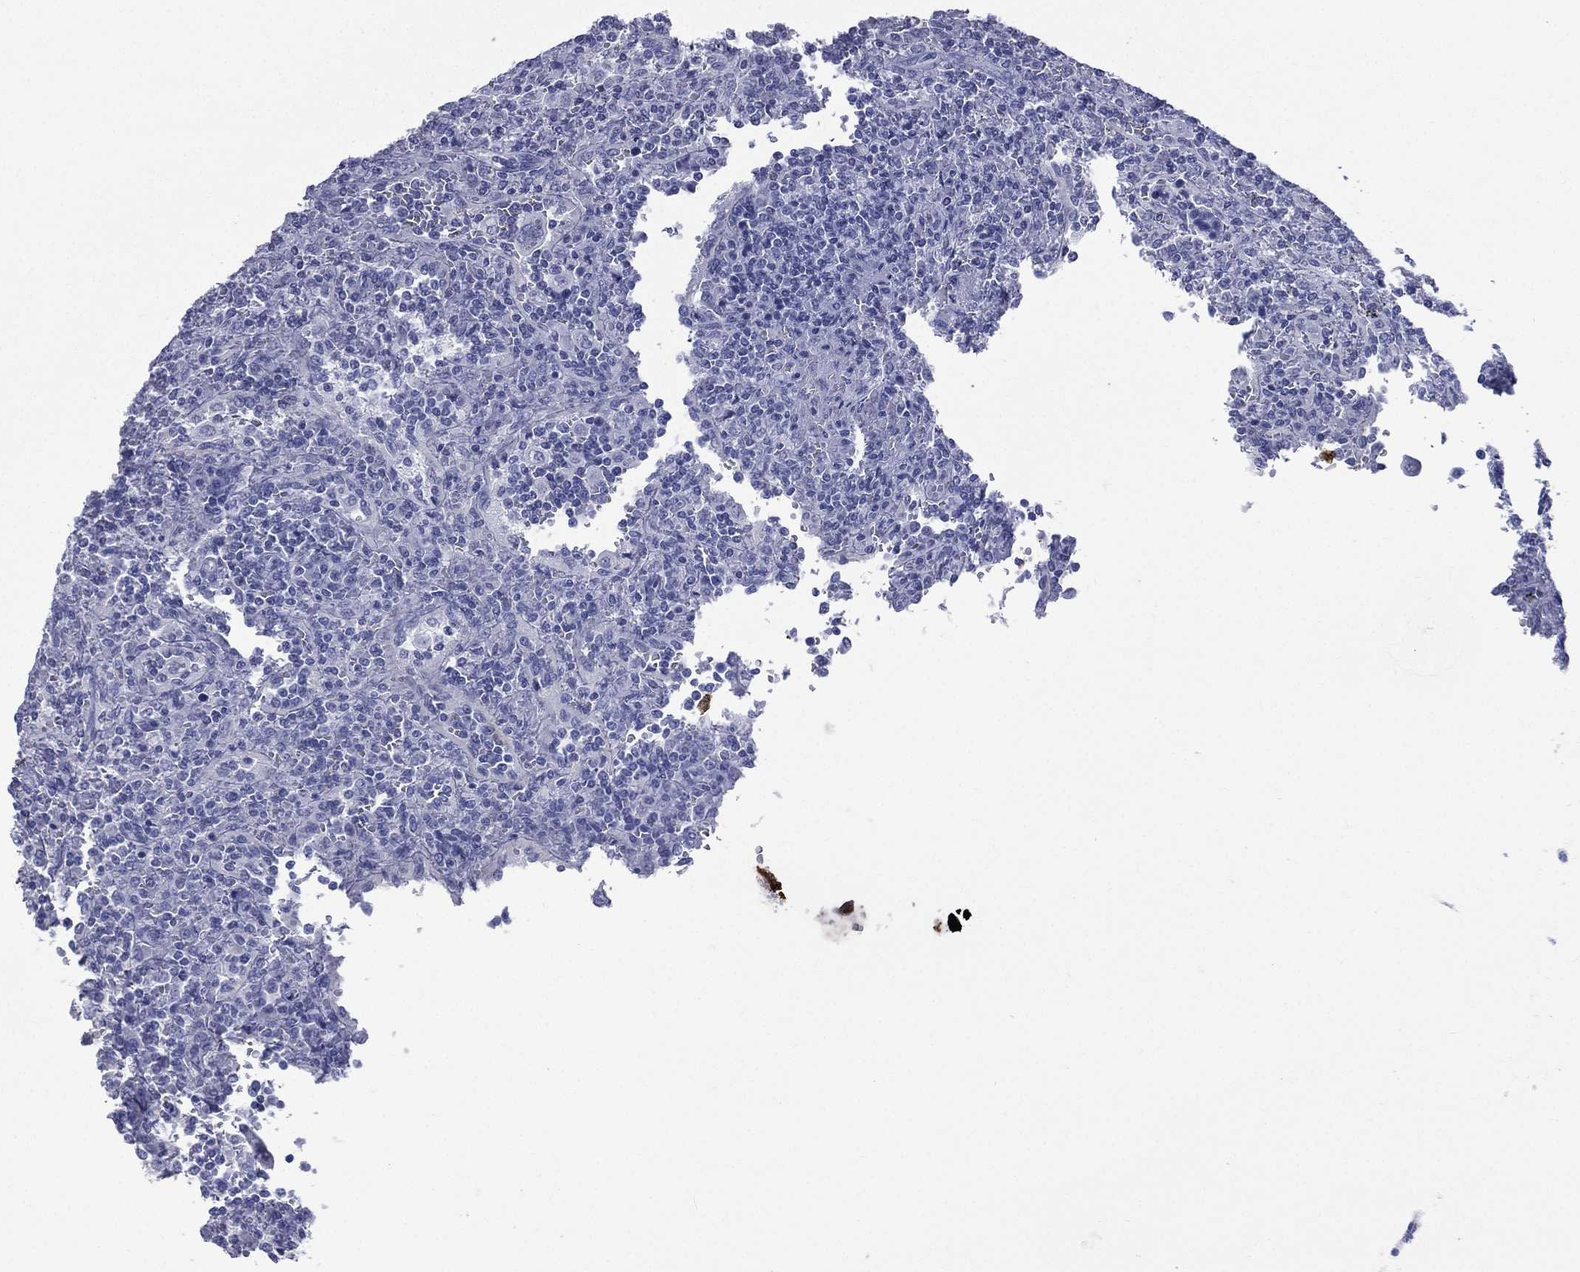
{"staining": {"intensity": "negative", "quantity": "none", "location": "none"}, "tissue": "lymphoma", "cell_type": "Tumor cells", "image_type": "cancer", "snomed": [{"axis": "morphology", "description": "Malignant lymphoma, non-Hodgkin's type, Low grade"}, {"axis": "topography", "description": "Spleen"}], "caption": "Immunohistochemistry of lymphoma exhibits no positivity in tumor cells. (DAB immunohistochemistry (IHC) with hematoxylin counter stain).", "gene": "CES2", "patient": {"sex": "male", "age": 62}}